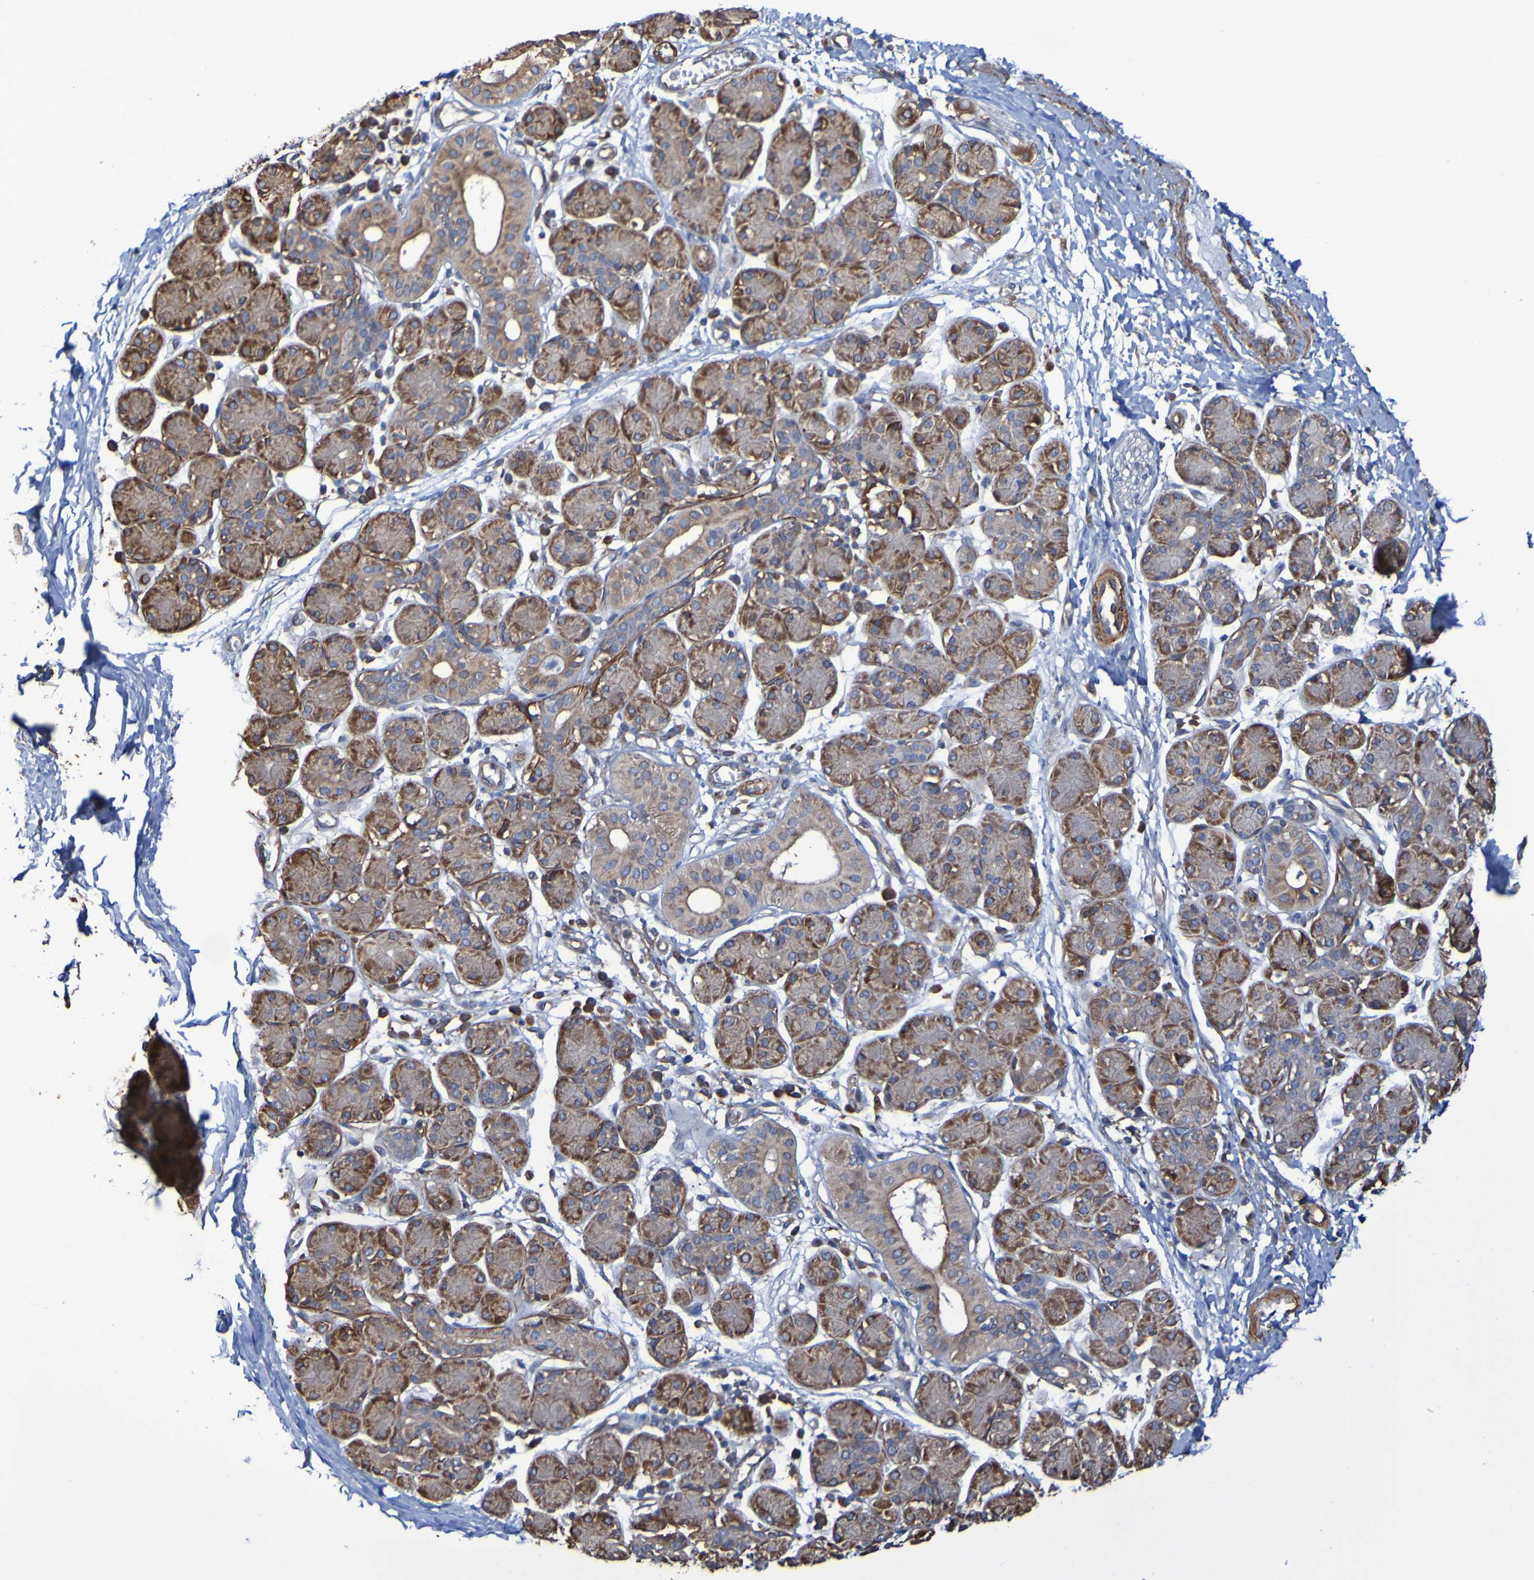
{"staining": {"intensity": "moderate", "quantity": ">75%", "location": "cytoplasmic/membranous"}, "tissue": "salivary gland", "cell_type": "Glandular cells", "image_type": "normal", "snomed": [{"axis": "morphology", "description": "Normal tissue, NOS"}, {"axis": "morphology", "description": "Inflammation, NOS"}, {"axis": "topography", "description": "Lymph node"}, {"axis": "topography", "description": "Salivary gland"}], "caption": "Normal salivary gland demonstrates moderate cytoplasmic/membranous expression in approximately >75% of glandular cells The staining was performed using DAB, with brown indicating positive protein expression. Nuclei are stained blue with hematoxylin..", "gene": "RAB11A", "patient": {"sex": "male", "age": 3}}